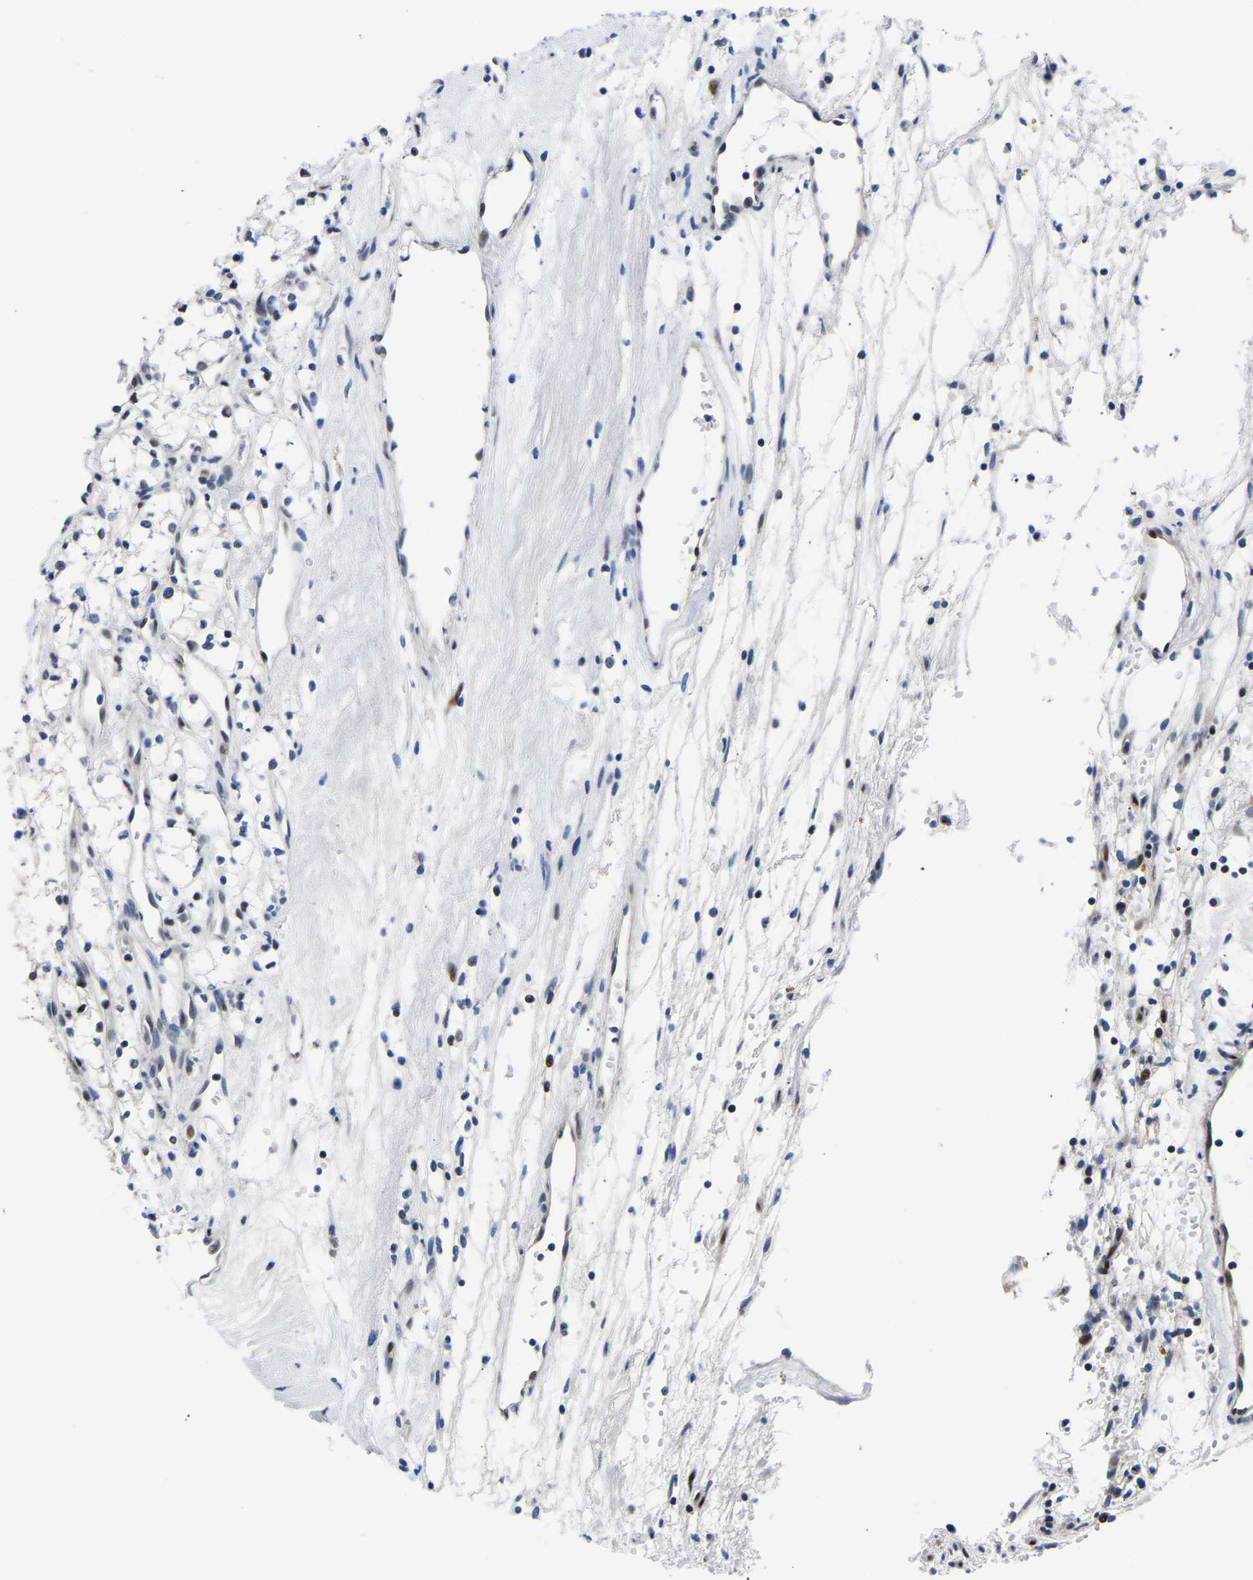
{"staining": {"intensity": "moderate", "quantity": "<25%", "location": "nuclear"}, "tissue": "renal cancer", "cell_type": "Tumor cells", "image_type": "cancer", "snomed": [{"axis": "morphology", "description": "Adenocarcinoma, NOS"}, {"axis": "topography", "description": "Kidney"}], "caption": "Tumor cells demonstrate moderate nuclear staining in approximately <25% of cells in renal cancer.", "gene": "PTRHD1", "patient": {"sex": "male", "age": 59}}